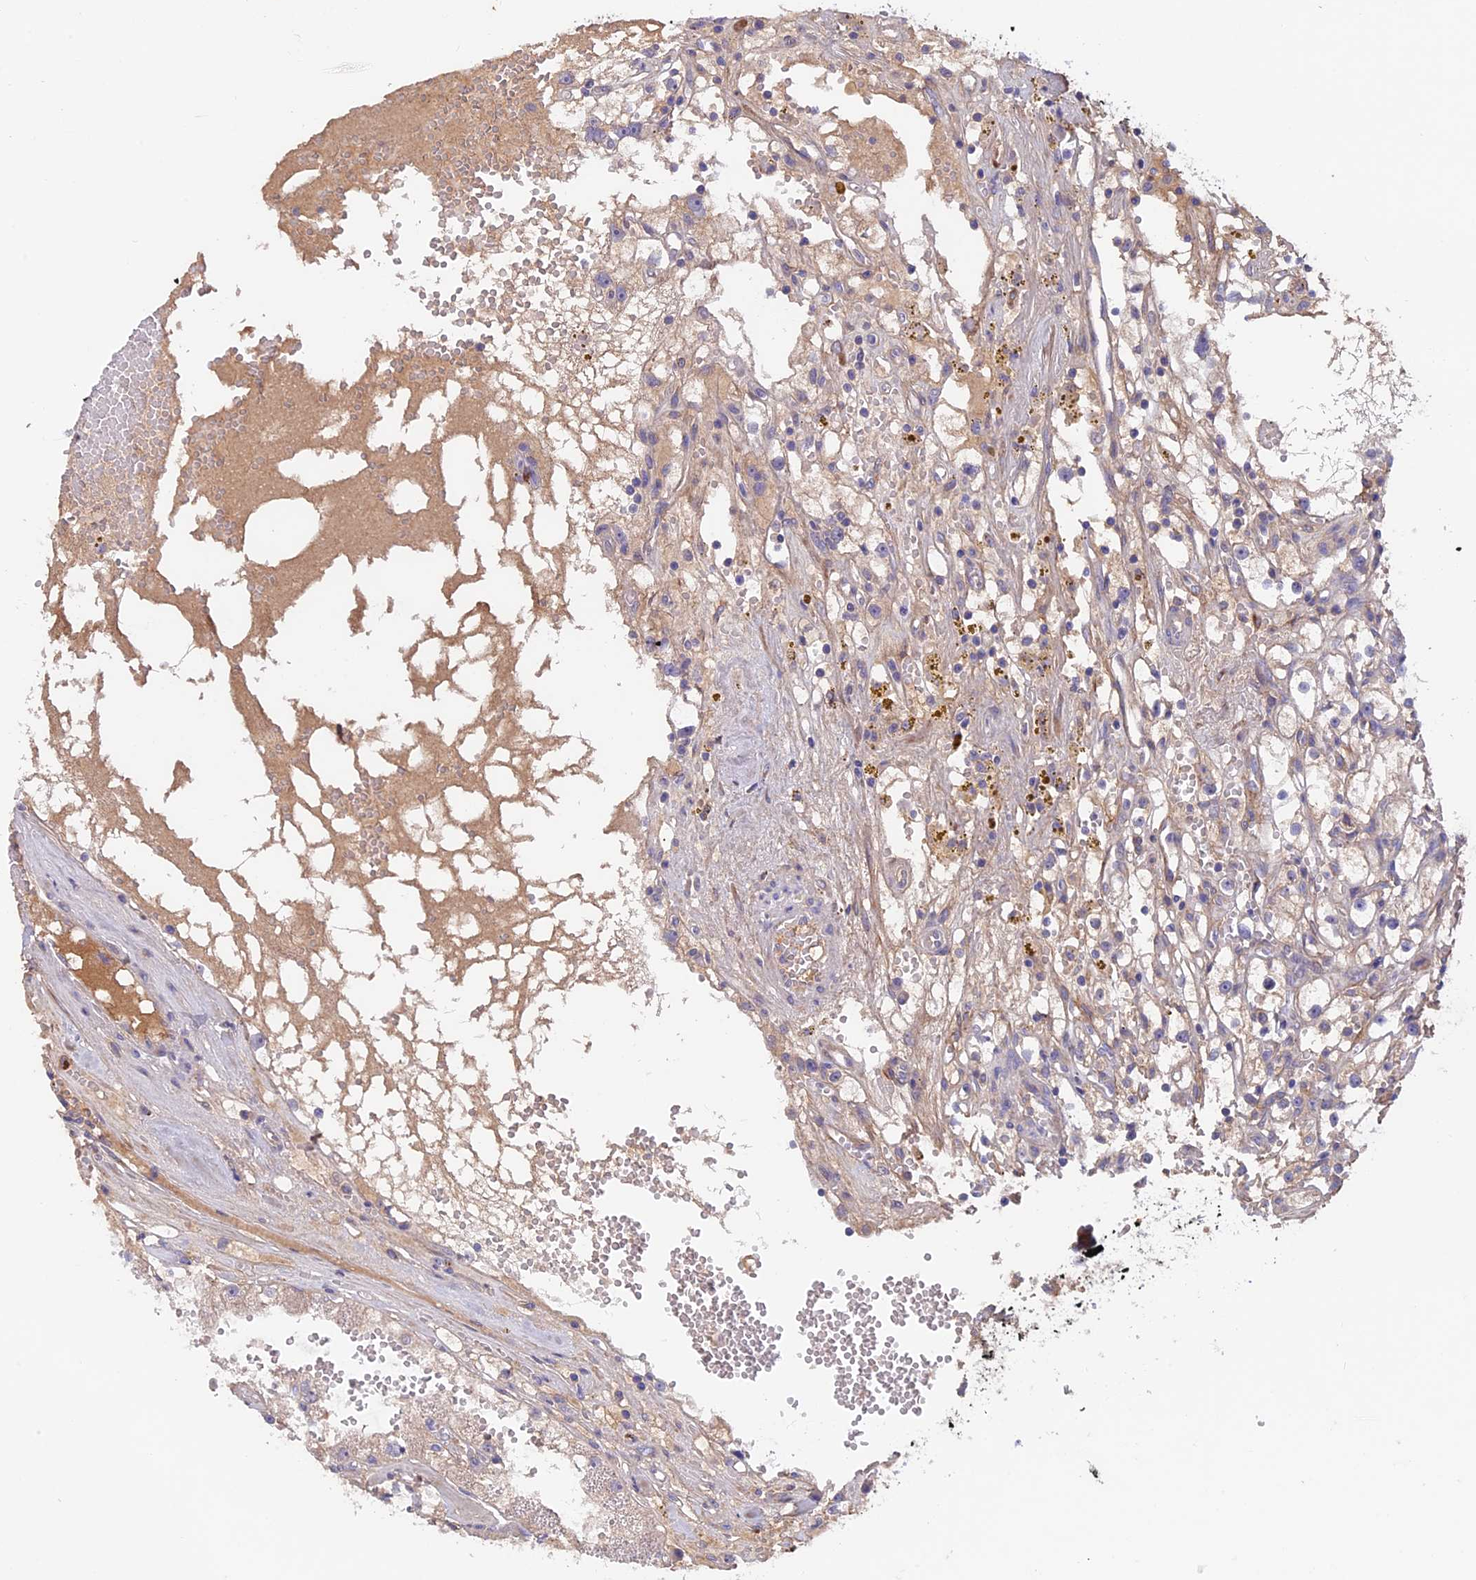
{"staining": {"intensity": "negative", "quantity": "none", "location": "none"}, "tissue": "renal cancer", "cell_type": "Tumor cells", "image_type": "cancer", "snomed": [{"axis": "morphology", "description": "Adenocarcinoma, NOS"}, {"axis": "topography", "description": "Kidney"}], "caption": "The histopathology image demonstrates no significant expression in tumor cells of adenocarcinoma (renal).", "gene": "COL4A3", "patient": {"sex": "male", "age": 56}}